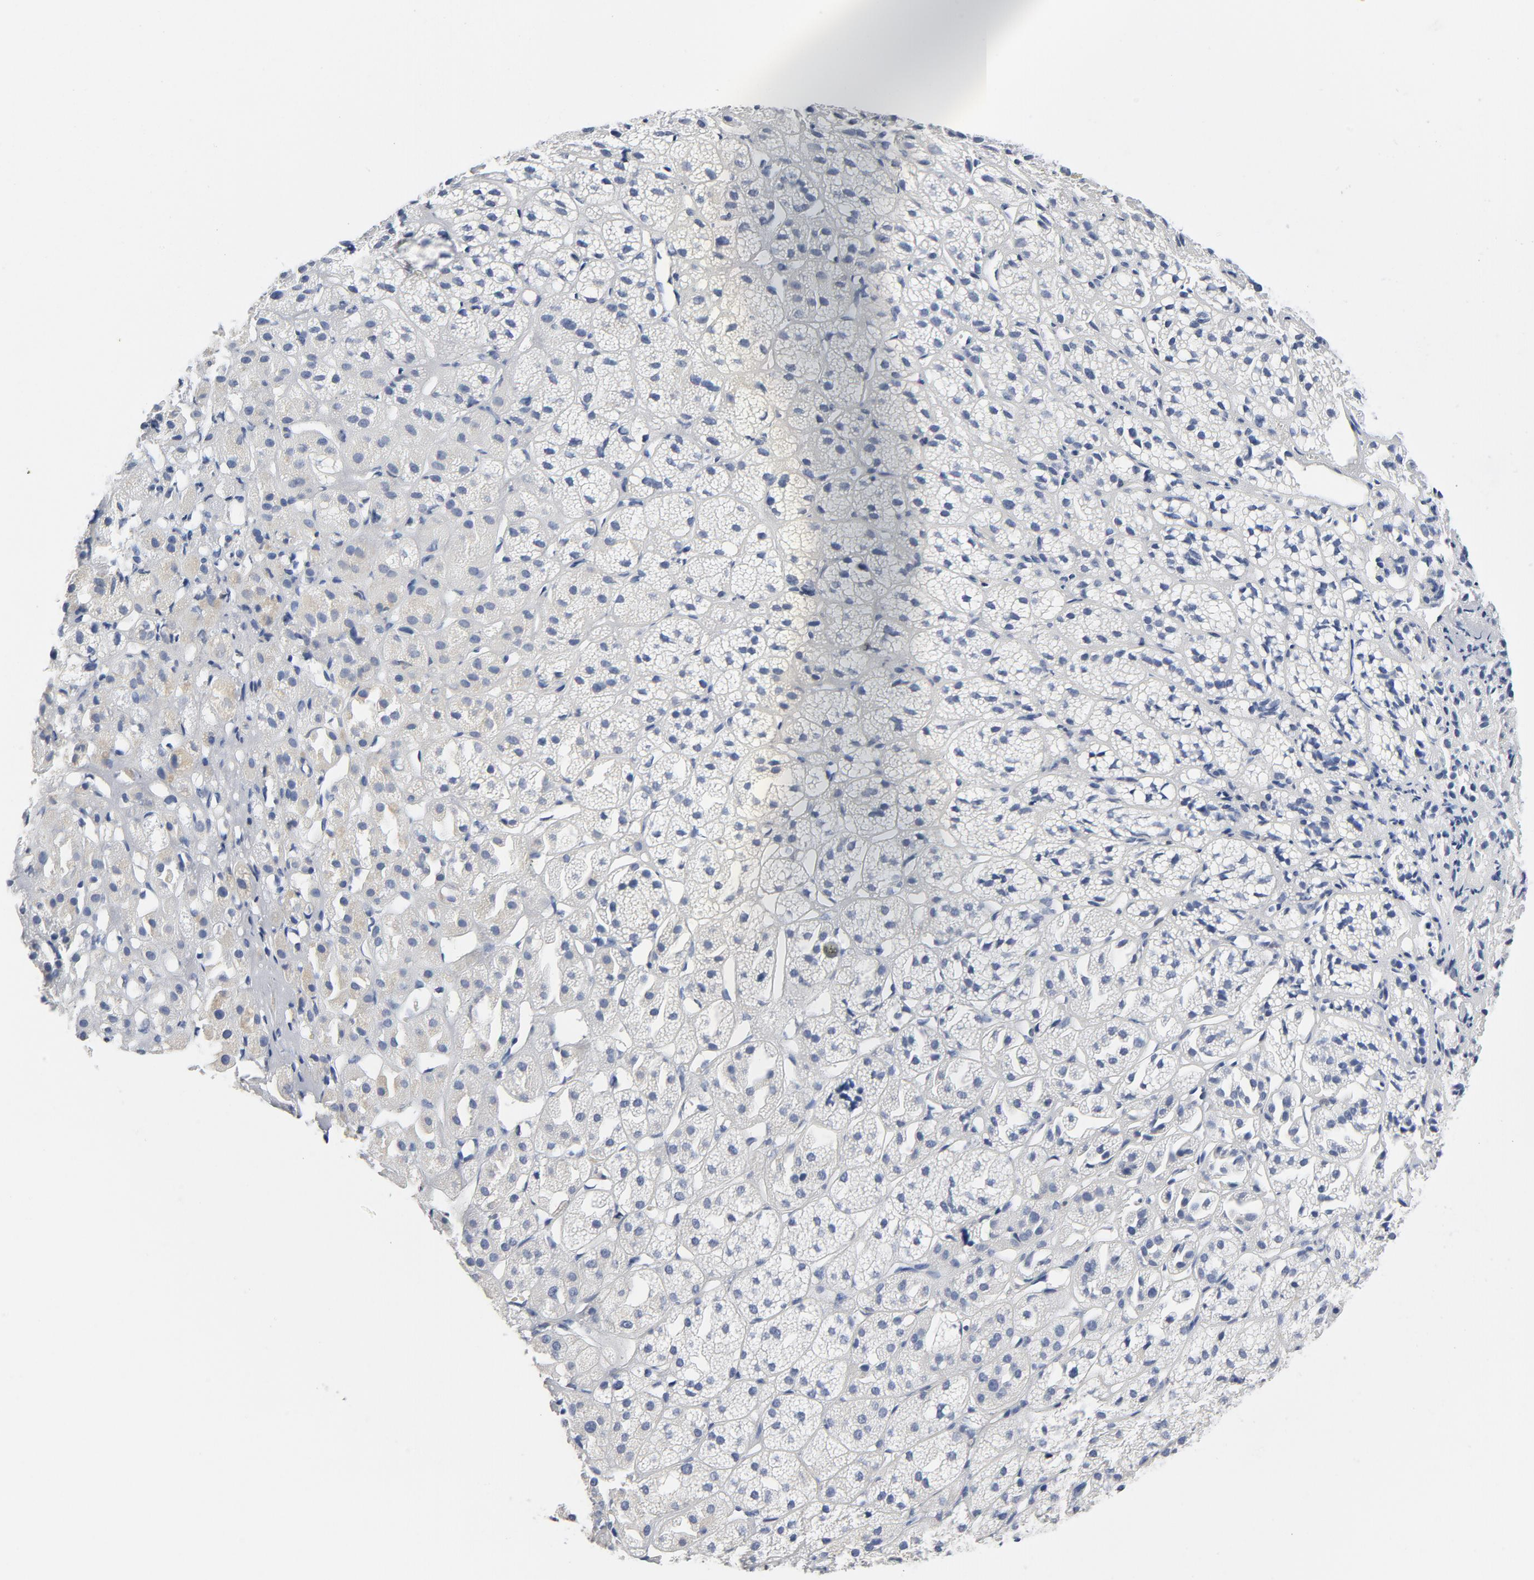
{"staining": {"intensity": "negative", "quantity": "none", "location": "none"}, "tissue": "adrenal gland", "cell_type": "Glandular cells", "image_type": "normal", "snomed": [{"axis": "morphology", "description": "Normal tissue, NOS"}, {"axis": "topography", "description": "Adrenal gland"}], "caption": "DAB (3,3'-diaminobenzidine) immunohistochemical staining of benign human adrenal gland reveals no significant positivity in glandular cells. (IHC, brightfield microscopy, high magnification).", "gene": "NCF1", "patient": {"sex": "female", "age": 71}}